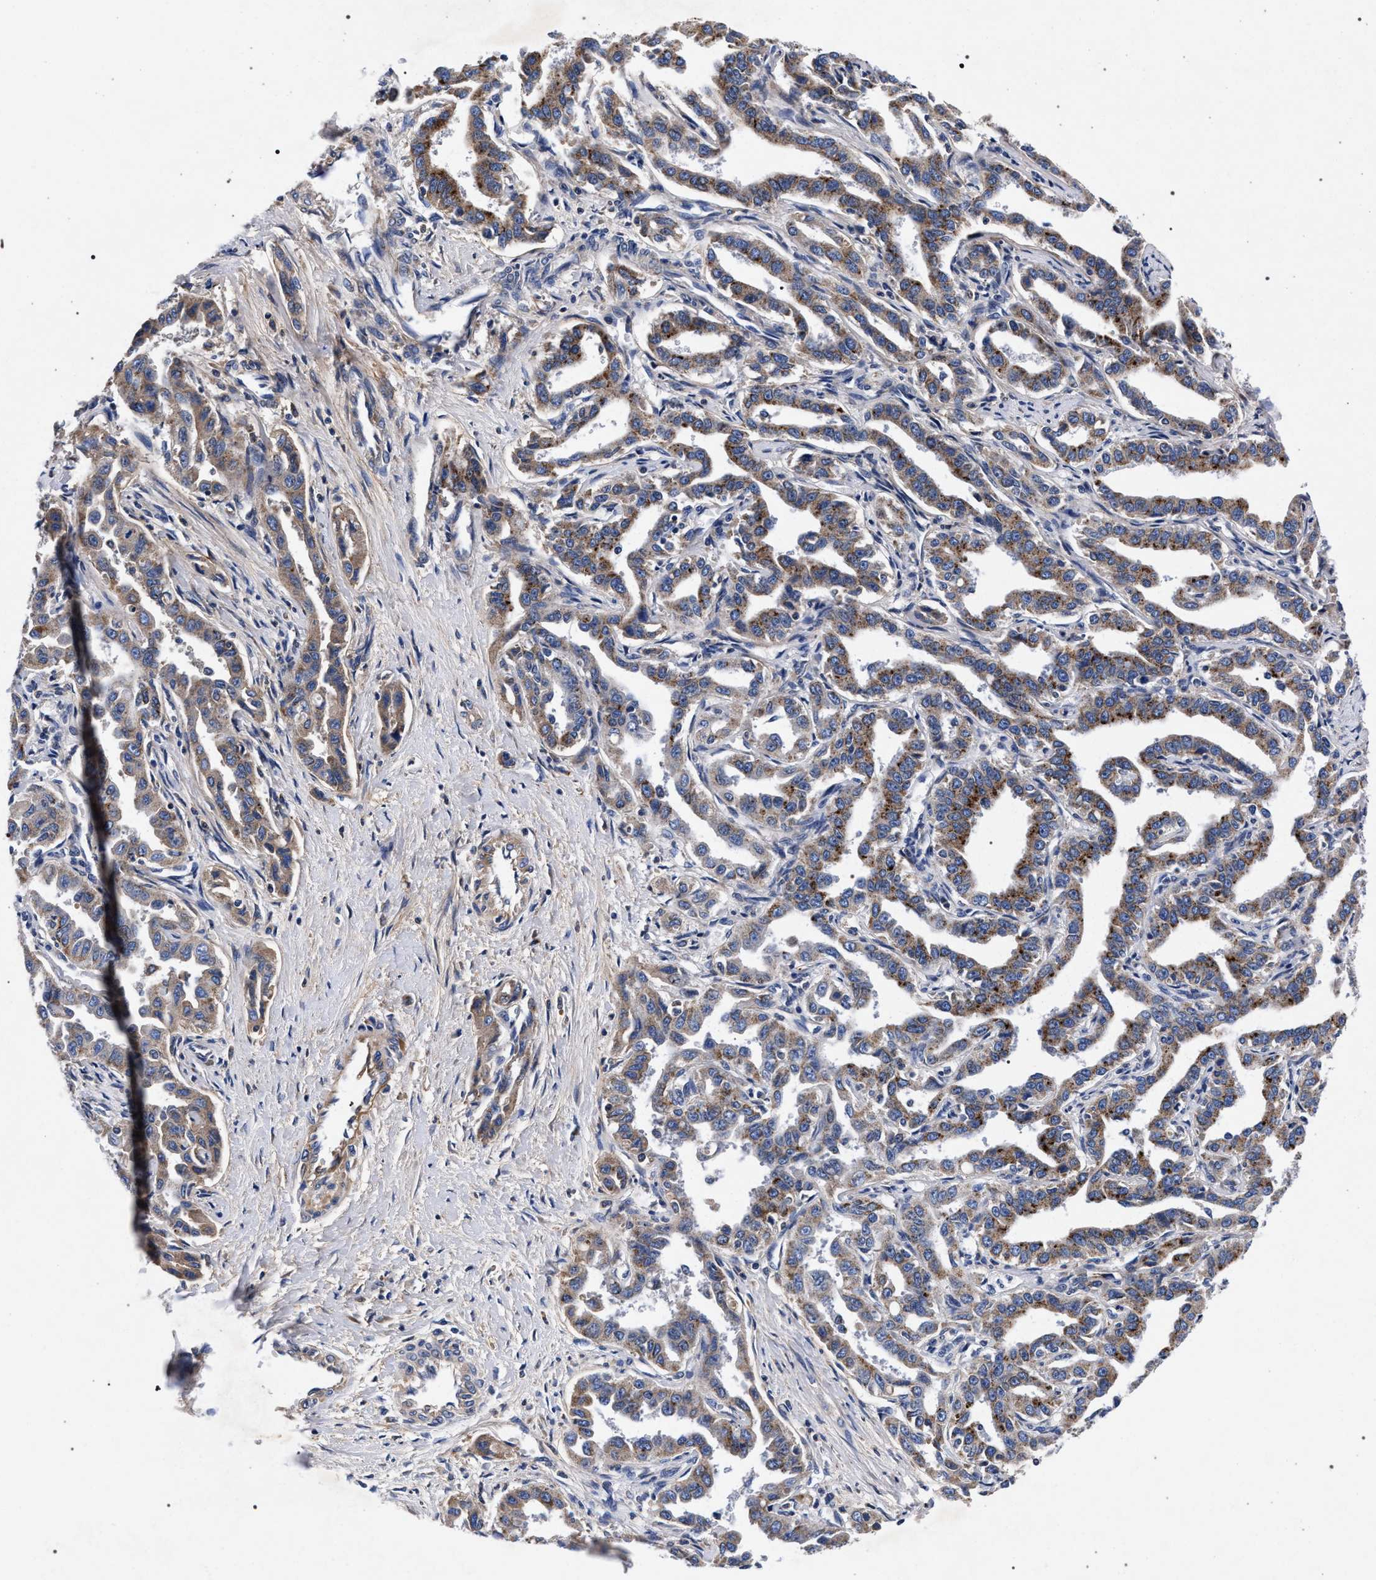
{"staining": {"intensity": "strong", "quantity": "25%-75%", "location": "cytoplasmic/membranous"}, "tissue": "liver cancer", "cell_type": "Tumor cells", "image_type": "cancer", "snomed": [{"axis": "morphology", "description": "Cholangiocarcinoma"}, {"axis": "topography", "description": "Liver"}], "caption": "Immunohistochemical staining of cholangiocarcinoma (liver) displays high levels of strong cytoplasmic/membranous staining in approximately 25%-75% of tumor cells. The staining was performed using DAB (3,3'-diaminobenzidine), with brown indicating positive protein expression. Nuclei are stained blue with hematoxylin.", "gene": "ACOX1", "patient": {"sex": "male", "age": 59}}